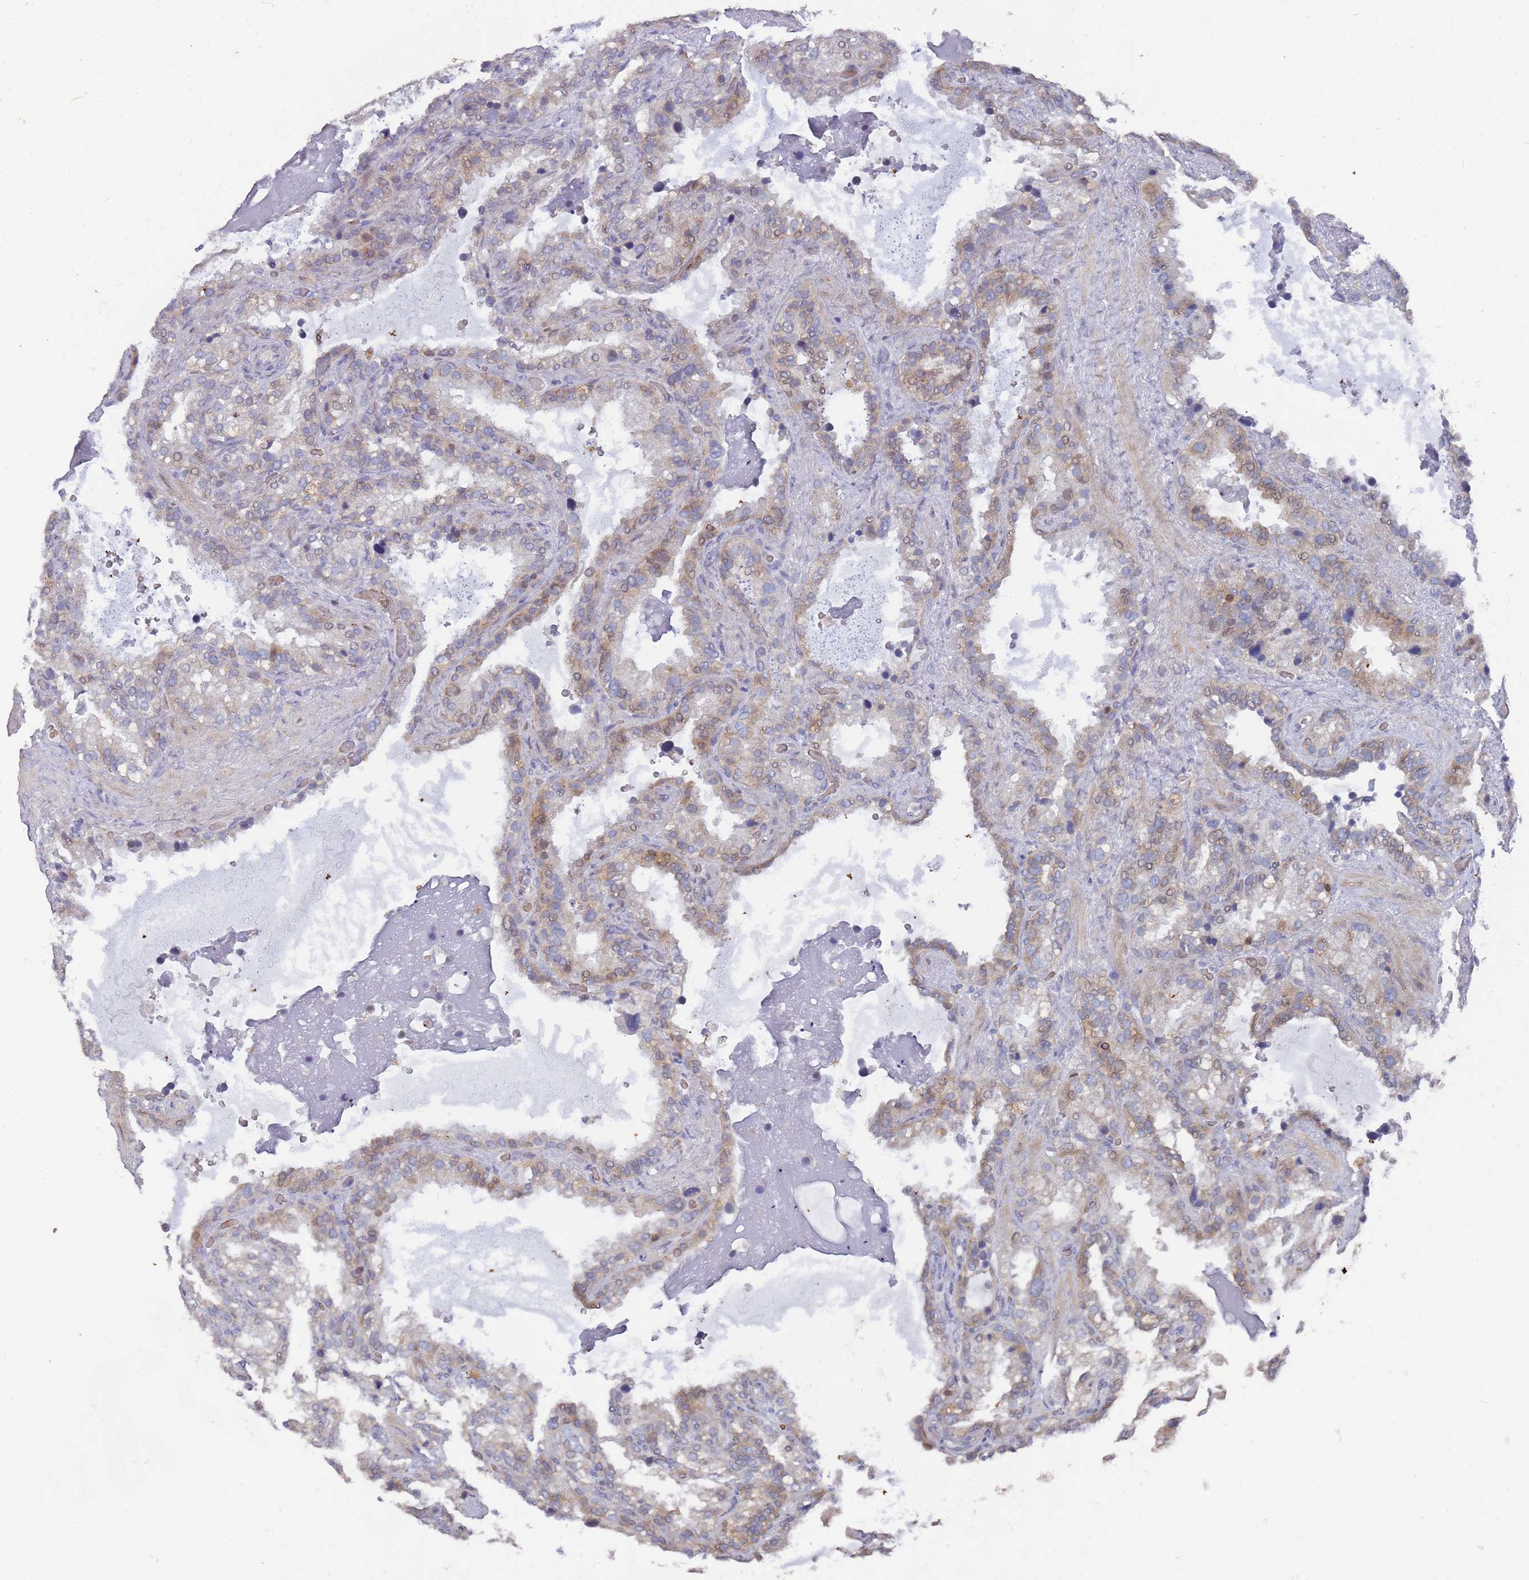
{"staining": {"intensity": "weak", "quantity": "25%-75%", "location": "cytoplasmic/membranous"}, "tissue": "seminal vesicle", "cell_type": "Glandular cells", "image_type": "normal", "snomed": [{"axis": "morphology", "description": "Normal tissue, NOS"}, {"axis": "topography", "description": "Prostate"}, {"axis": "topography", "description": "Seminal veicle"}], "caption": "Approximately 25%-75% of glandular cells in unremarkable human seminal vesicle display weak cytoplasmic/membranous protein positivity as visualized by brown immunohistochemical staining.", "gene": "LACC1", "patient": {"sex": "male", "age": 68}}